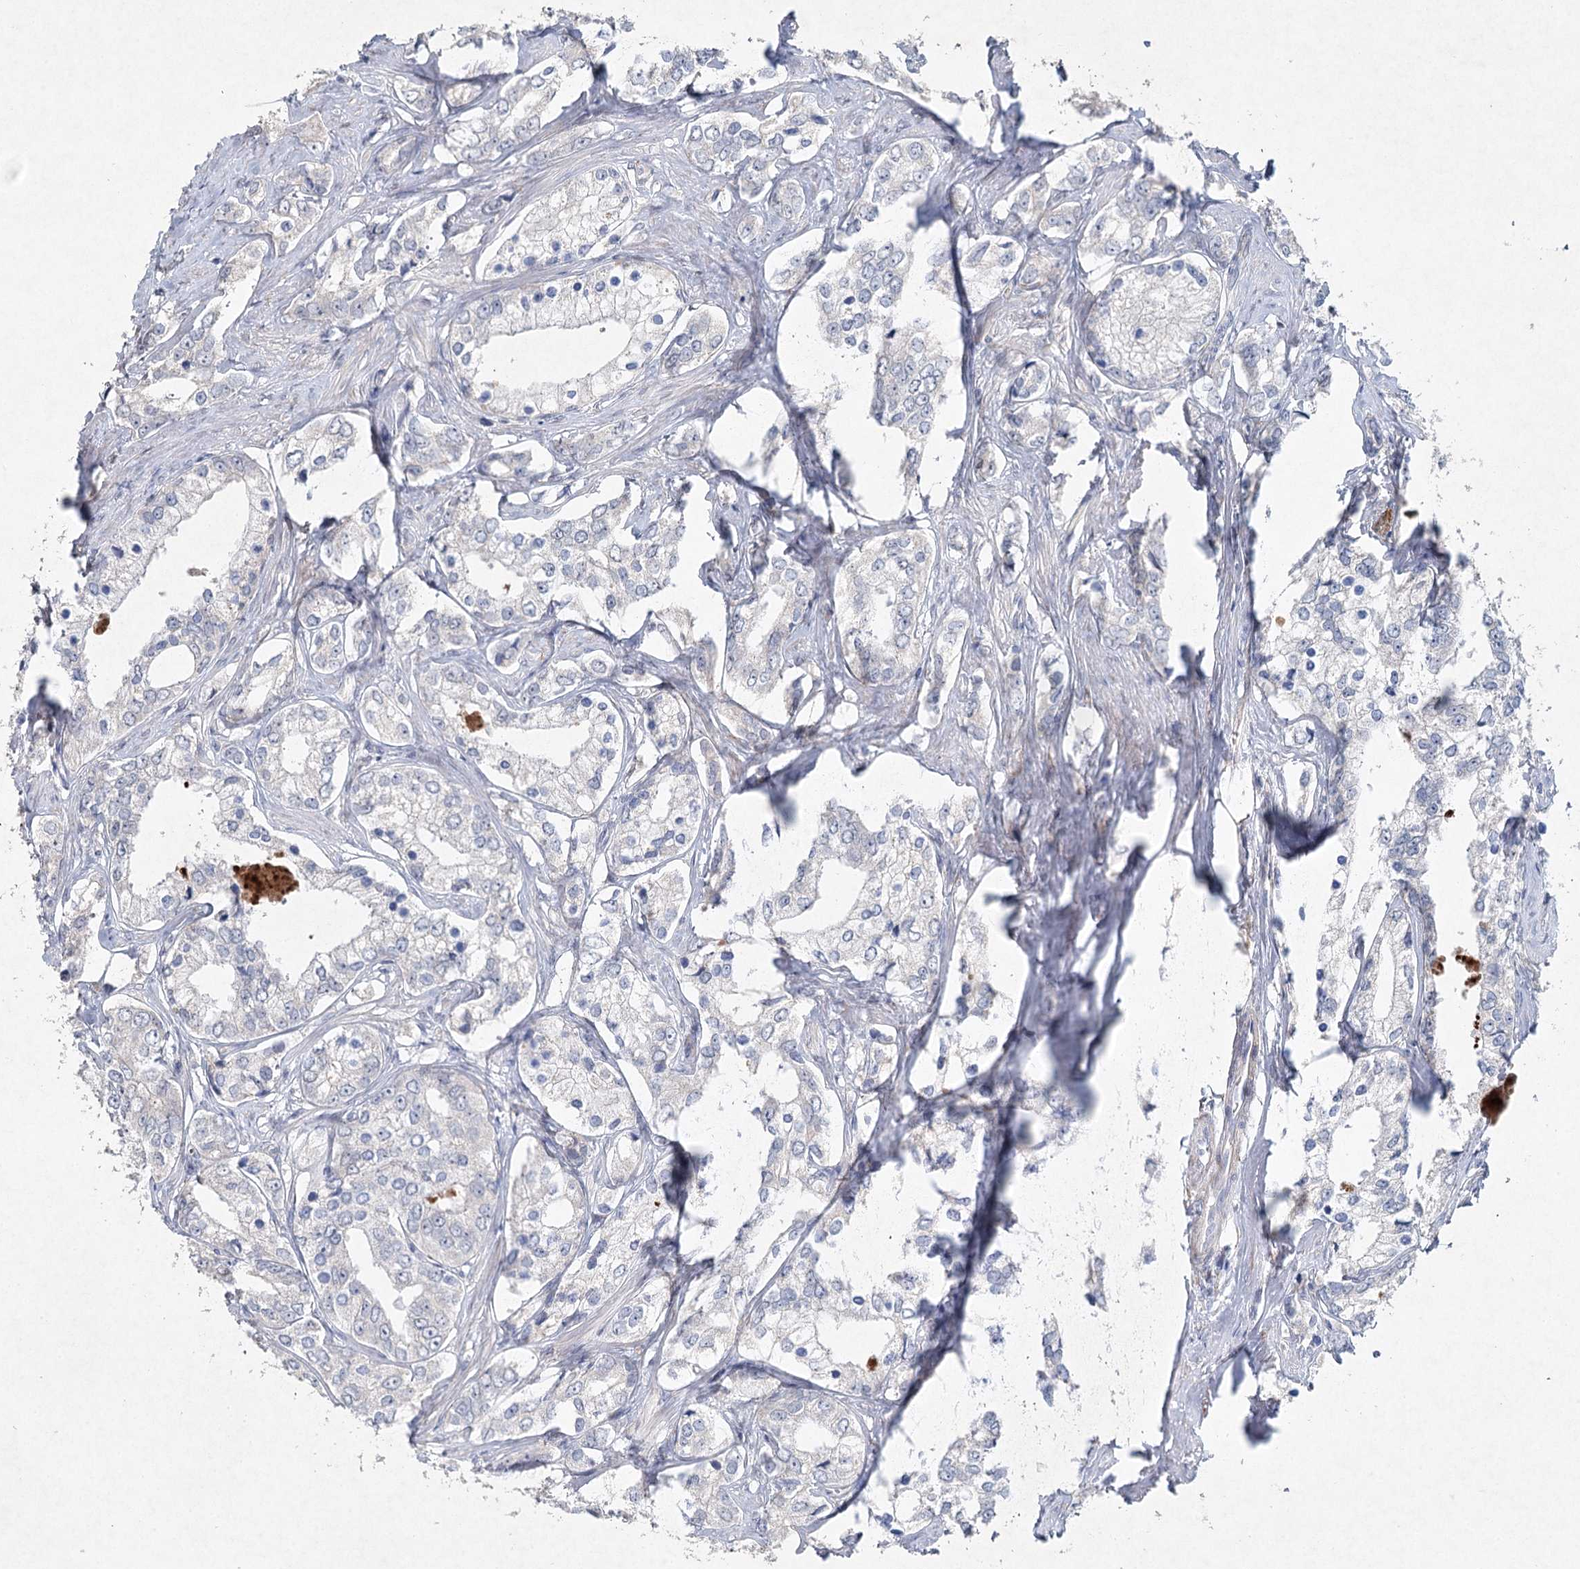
{"staining": {"intensity": "negative", "quantity": "none", "location": "none"}, "tissue": "prostate cancer", "cell_type": "Tumor cells", "image_type": "cancer", "snomed": [{"axis": "morphology", "description": "Adenocarcinoma, High grade"}, {"axis": "topography", "description": "Prostate"}], "caption": "Prostate cancer was stained to show a protein in brown. There is no significant positivity in tumor cells.", "gene": "RFX6", "patient": {"sex": "male", "age": 66}}